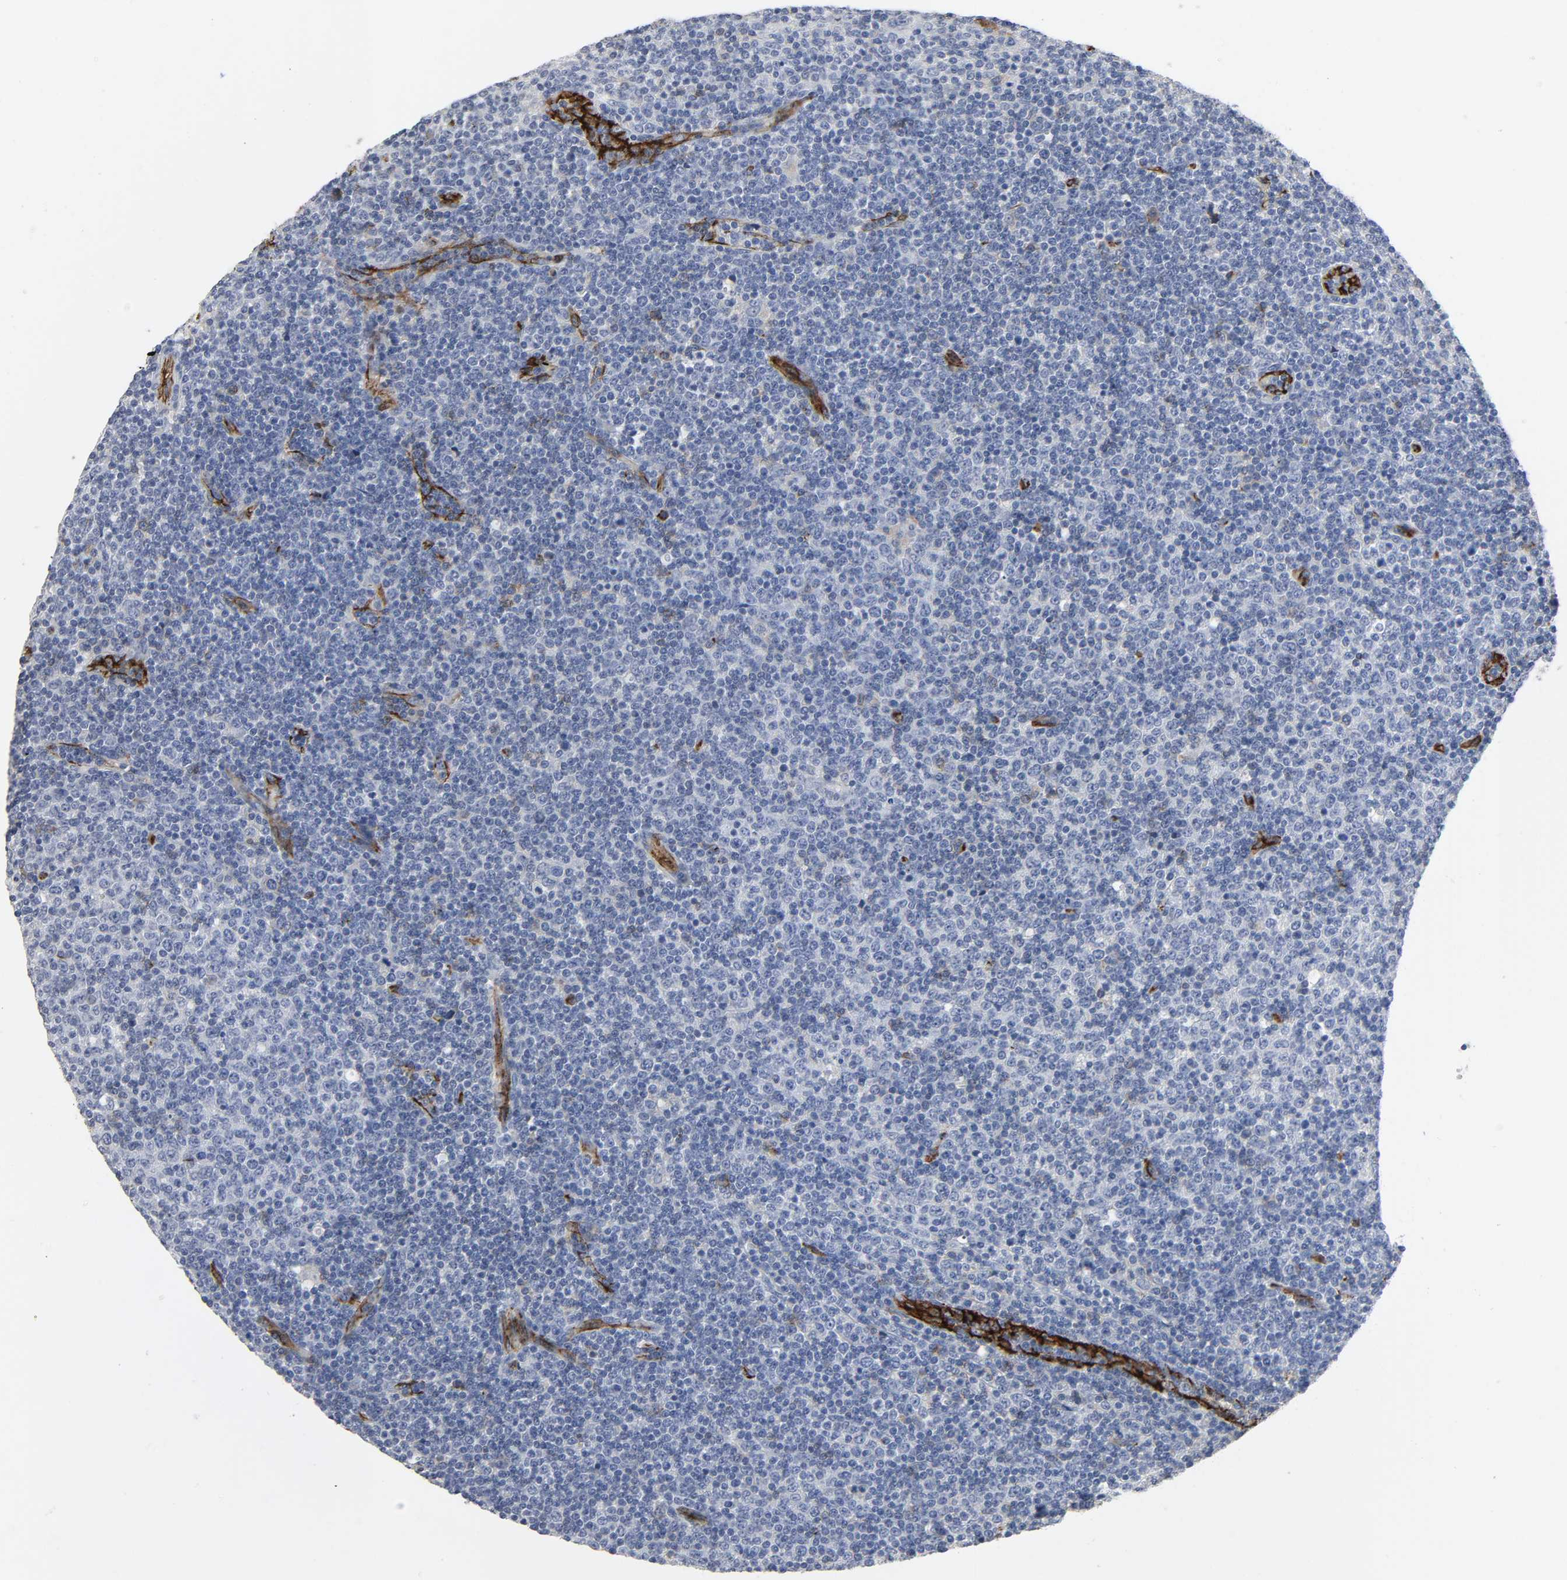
{"staining": {"intensity": "negative", "quantity": "none", "location": "none"}, "tissue": "lymphoma", "cell_type": "Tumor cells", "image_type": "cancer", "snomed": [{"axis": "morphology", "description": "Malignant lymphoma, non-Hodgkin's type, Low grade"}, {"axis": "topography", "description": "Lymph node"}], "caption": "Tumor cells show no significant protein staining in lymphoma.", "gene": "PECAM1", "patient": {"sex": "male", "age": 70}}